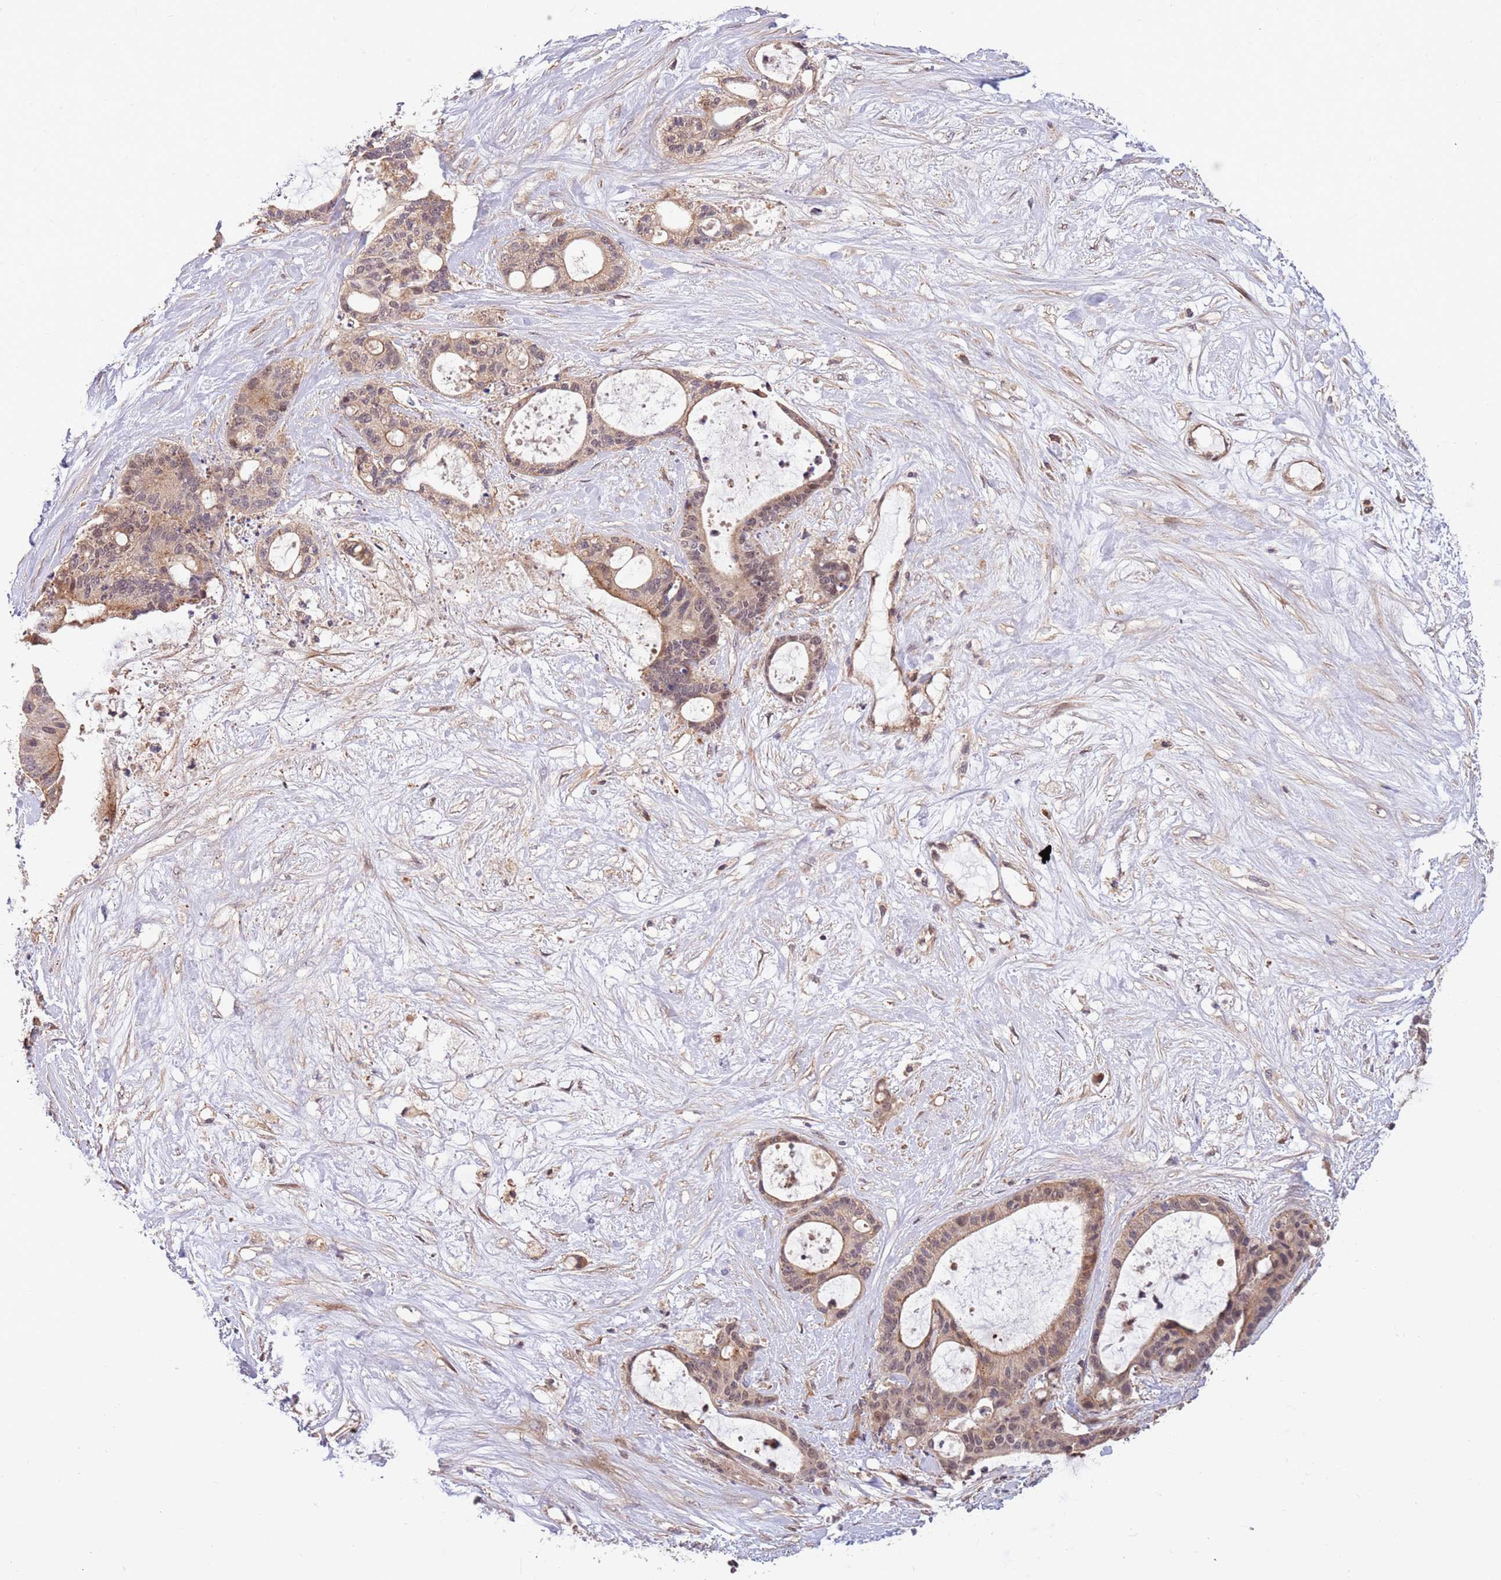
{"staining": {"intensity": "weak", "quantity": "25%-75%", "location": "cytoplasmic/membranous"}, "tissue": "liver cancer", "cell_type": "Tumor cells", "image_type": "cancer", "snomed": [{"axis": "morphology", "description": "Normal tissue, NOS"}, {"axis": "morphology", "description": "Cholangiocarcinoma"}, {"axis": "topography", "description": "Liver"}, {"axis": "topography", "description": "Peripheral nerve tissue"}], "caption": "Tumor cells exhibit weak cytoplasmic/membranous positivity in about 25%-75% of cells in liver cholangiocarcinoma.", "gene": "HAUS3", "patient": {"sex": "female", "age": 73}}